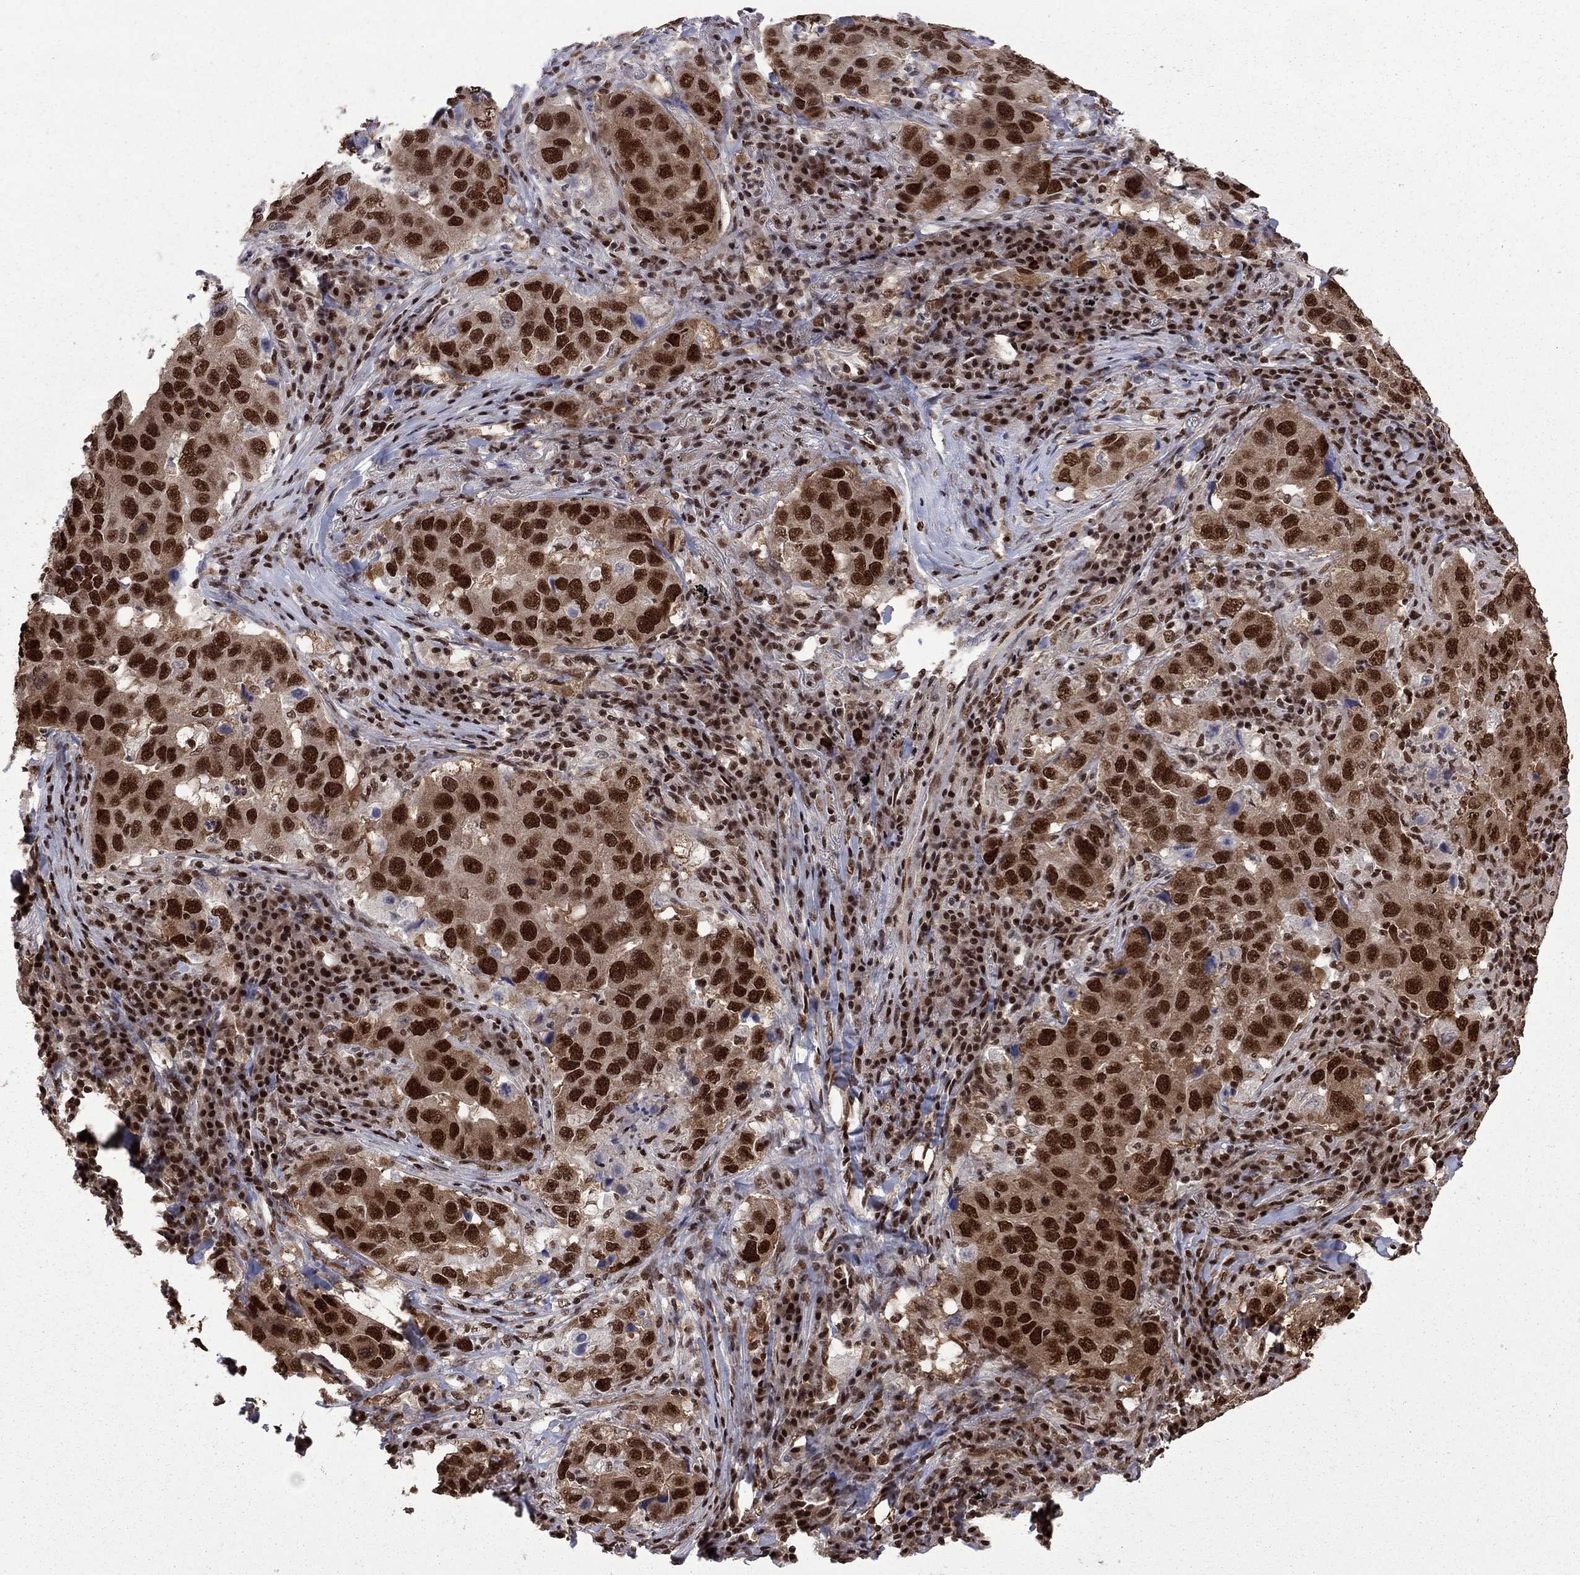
{"staining": {"intensity": "strong", "quantity": ">75%", "location": "nuclear"}, "tissue": "lung cancer", "cell_type": "Tumor cells", "image_type": "cancer", "snomed": [{"axis": "morphology", "description": "Adenocarcinoma, NOS"}, {"axis": "topography", "description": "Lung"}], "caption": "About >75% of tumor cells in lung cancer (adenocarcinoma) reveal strong nuclear protein expression as visualized by brown immunohistochemical staining.", "gene": "MED25", "patient": {"sex": "male", "age": 73}}